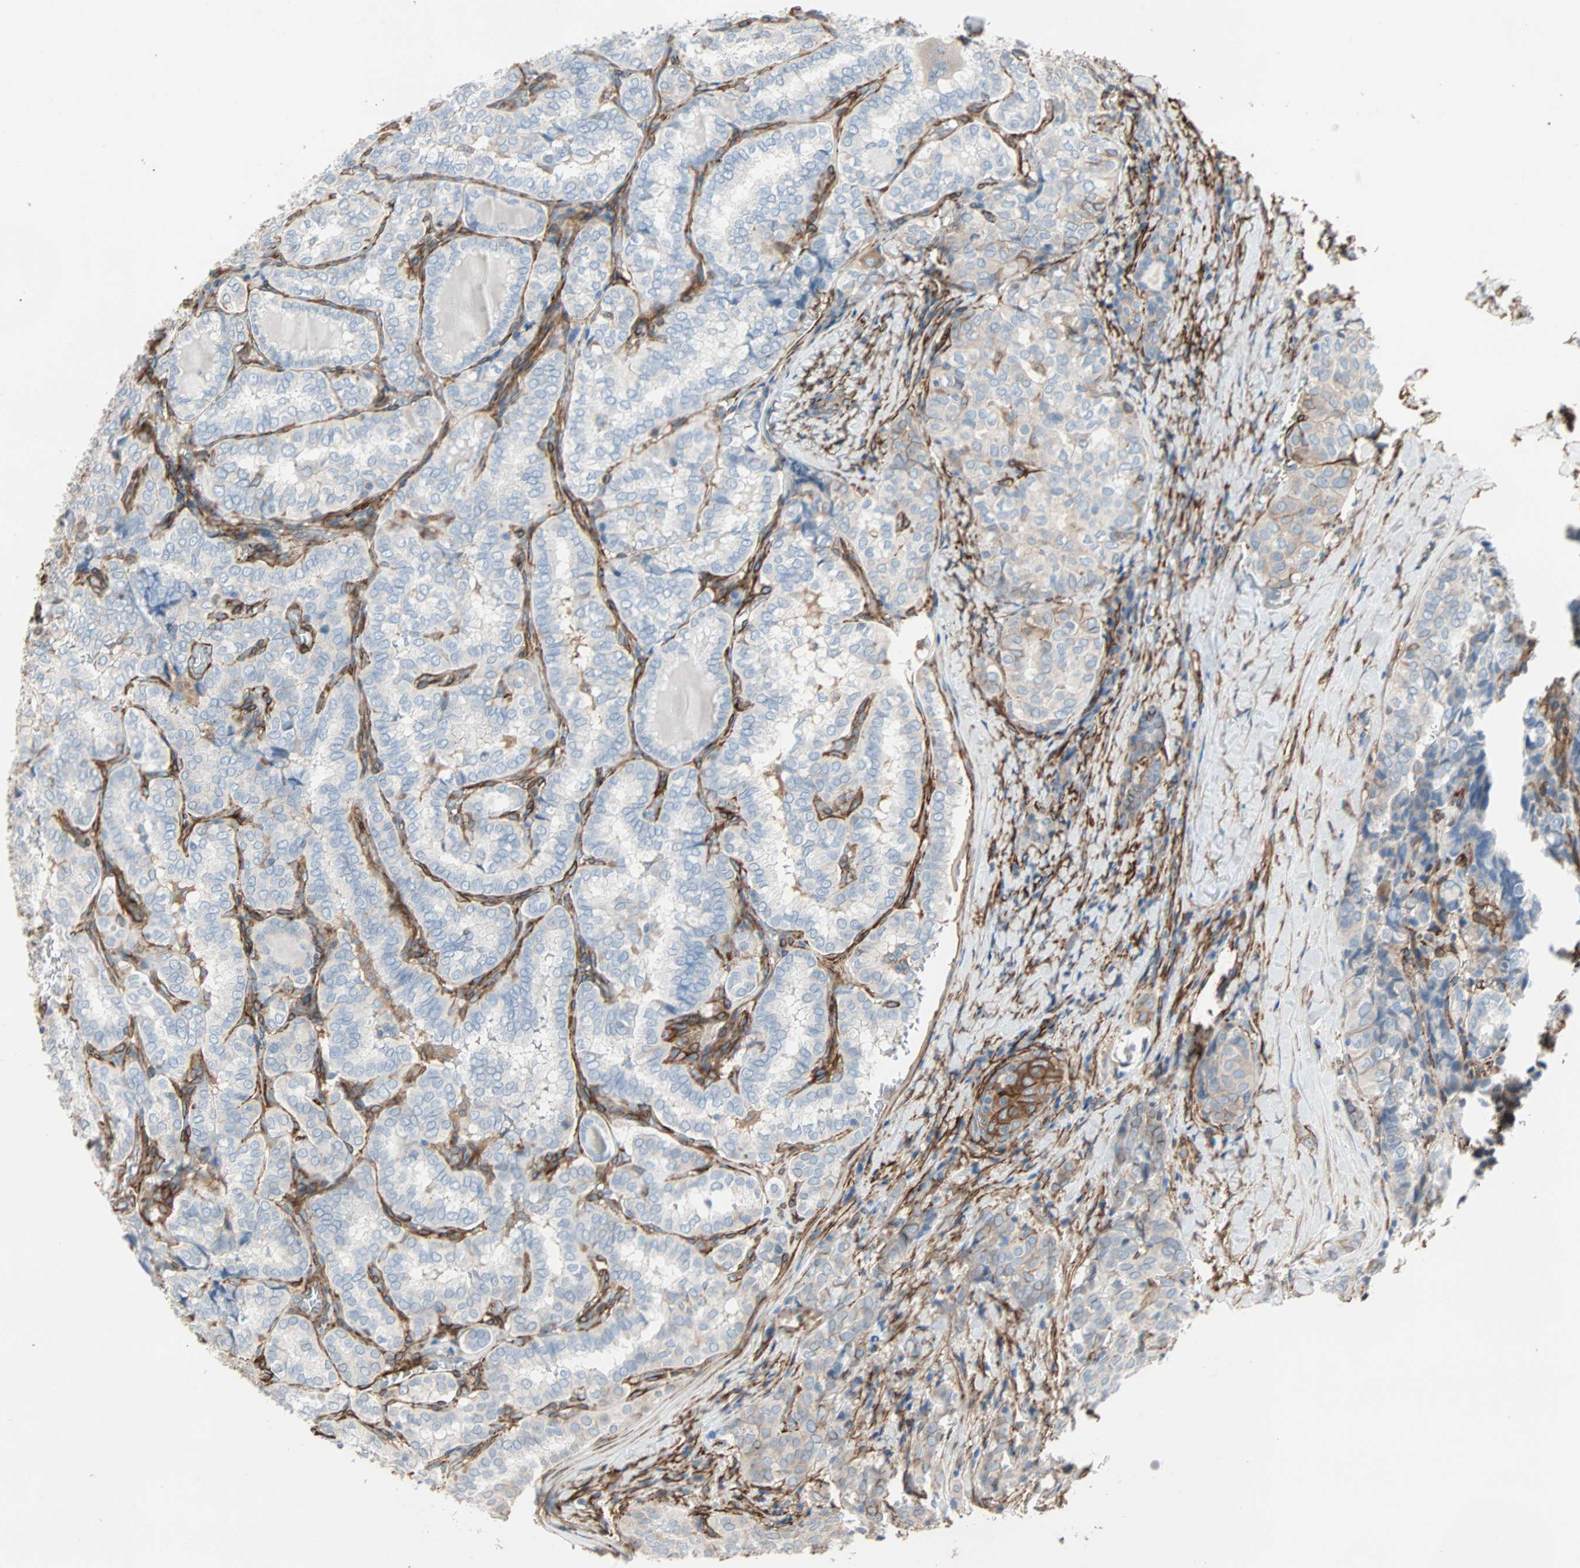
{"staining": {"intensity": "weak", "quantity": "25%-75%", "location": "cytoplasmic/membranous"}, "tissue": "thyroid cancer", "cell_type": "Tumor cells", "image_type": "cancer", "snomed": [{"axis": "morphology", "description": "Normal tissue, NOS"}, {"axis": "morphology", "description": "Papillary adenocarcinoma, NOS"}, {"axis": "topography", "description": "Thyroid gland"}], "caption": "IHC of thyroid papillary adenocarcinoma exhibits low levels of weak cytoplasmic/membranous positivity in about 25%-75% of tumor cells. (DAB IHC, brown staining for protein, blue staining for nuclei).", "gene": "EPB41L2", "patient": {"sex": "female", "age": 30}}